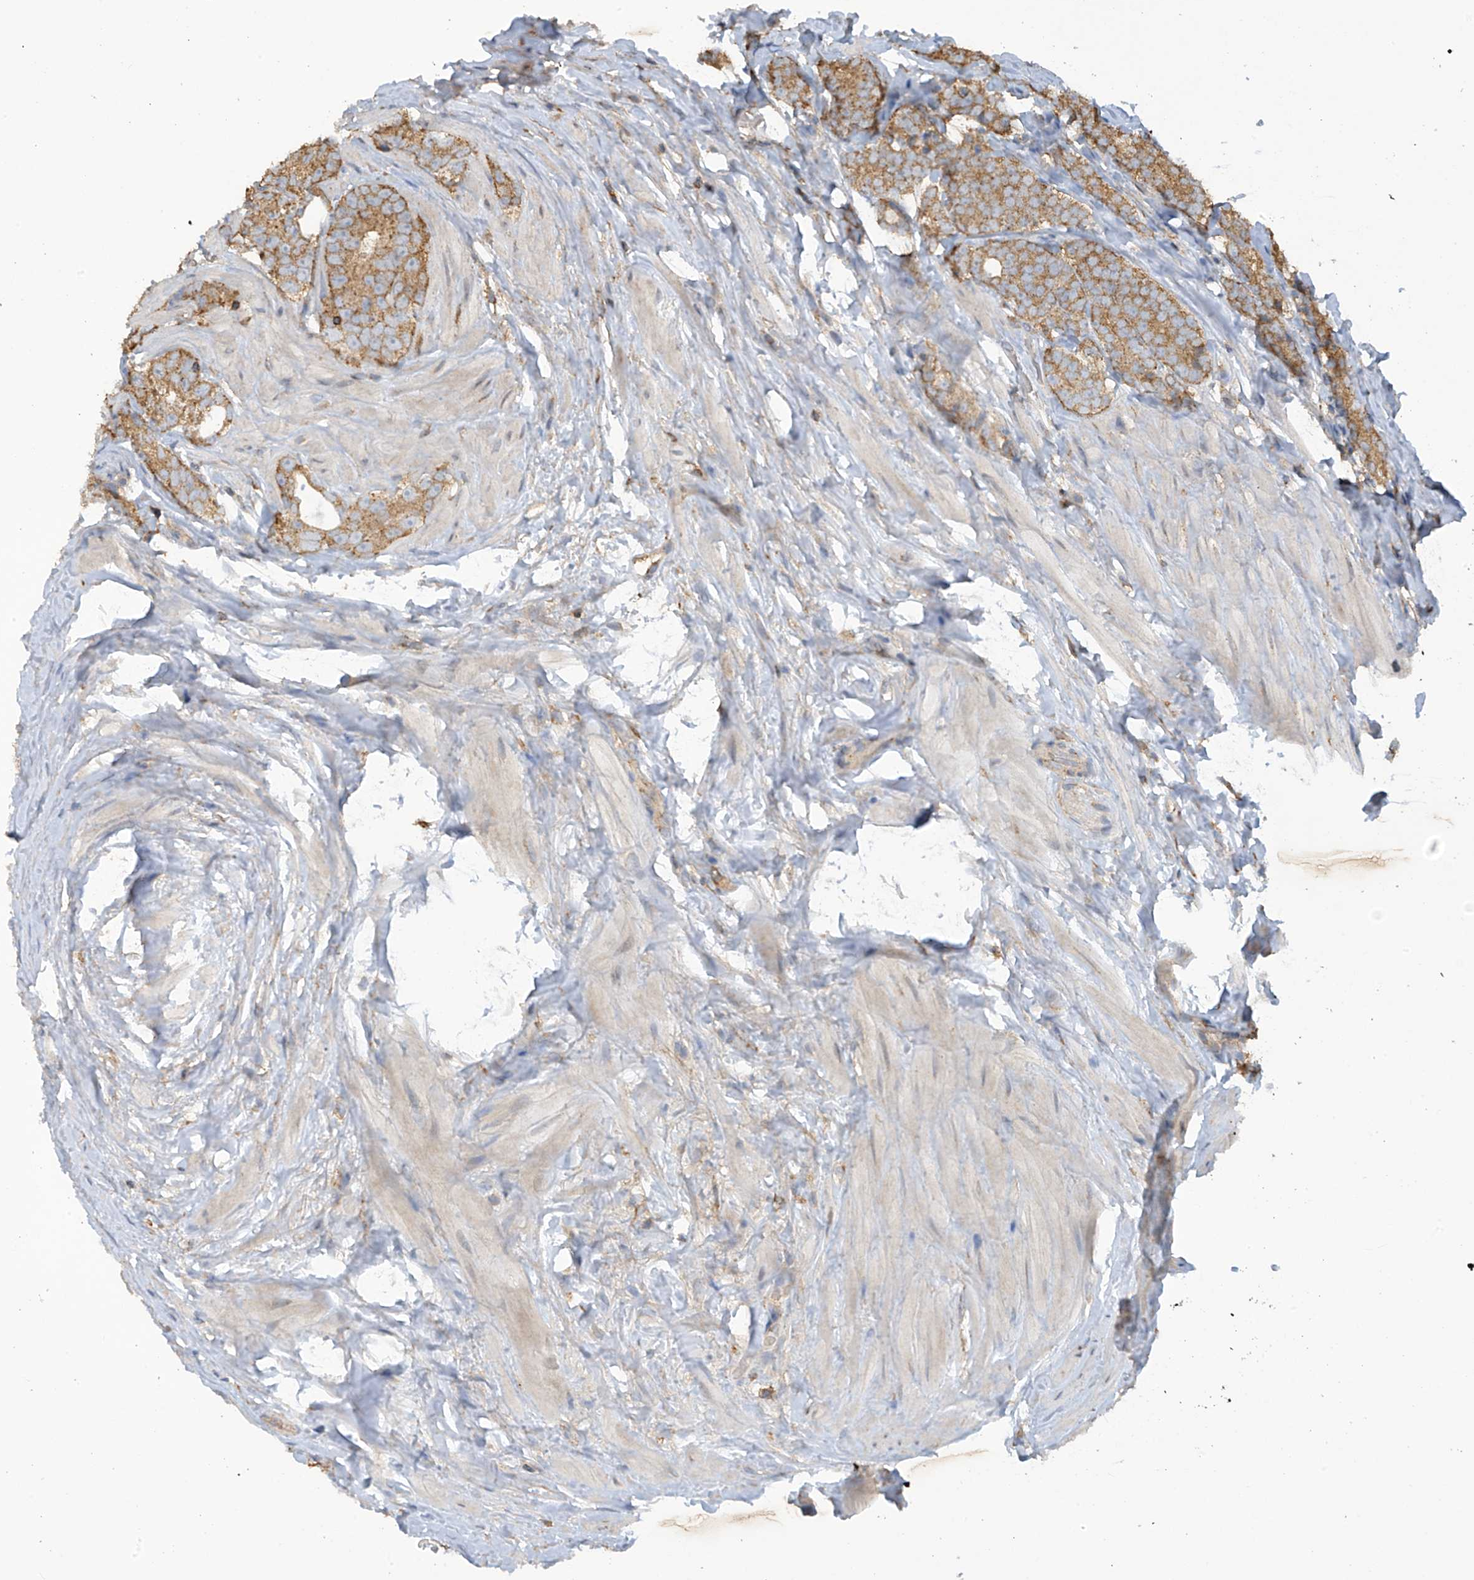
{"staining": {"intensity": "moderate", "quantity": ">75%", "location": "cytoplasmic/membranous"}, "tissue": "prostate cancer", "cell_type": "Tumor cells", "image_type": "cancer", "snomed": [{"axis": "morphology", "description": "Adenocarcinoma, High grade"}, {"axis": "topography", "description": "Prostate"}], "caption": "This is an image of immunohistochemistry staining of prostate cancer, which shows moderate positivity in the cytoplasmic/membranous of tumor cells.", "gene": "COX10", "patient": {"sex": "male", "age": 56}}